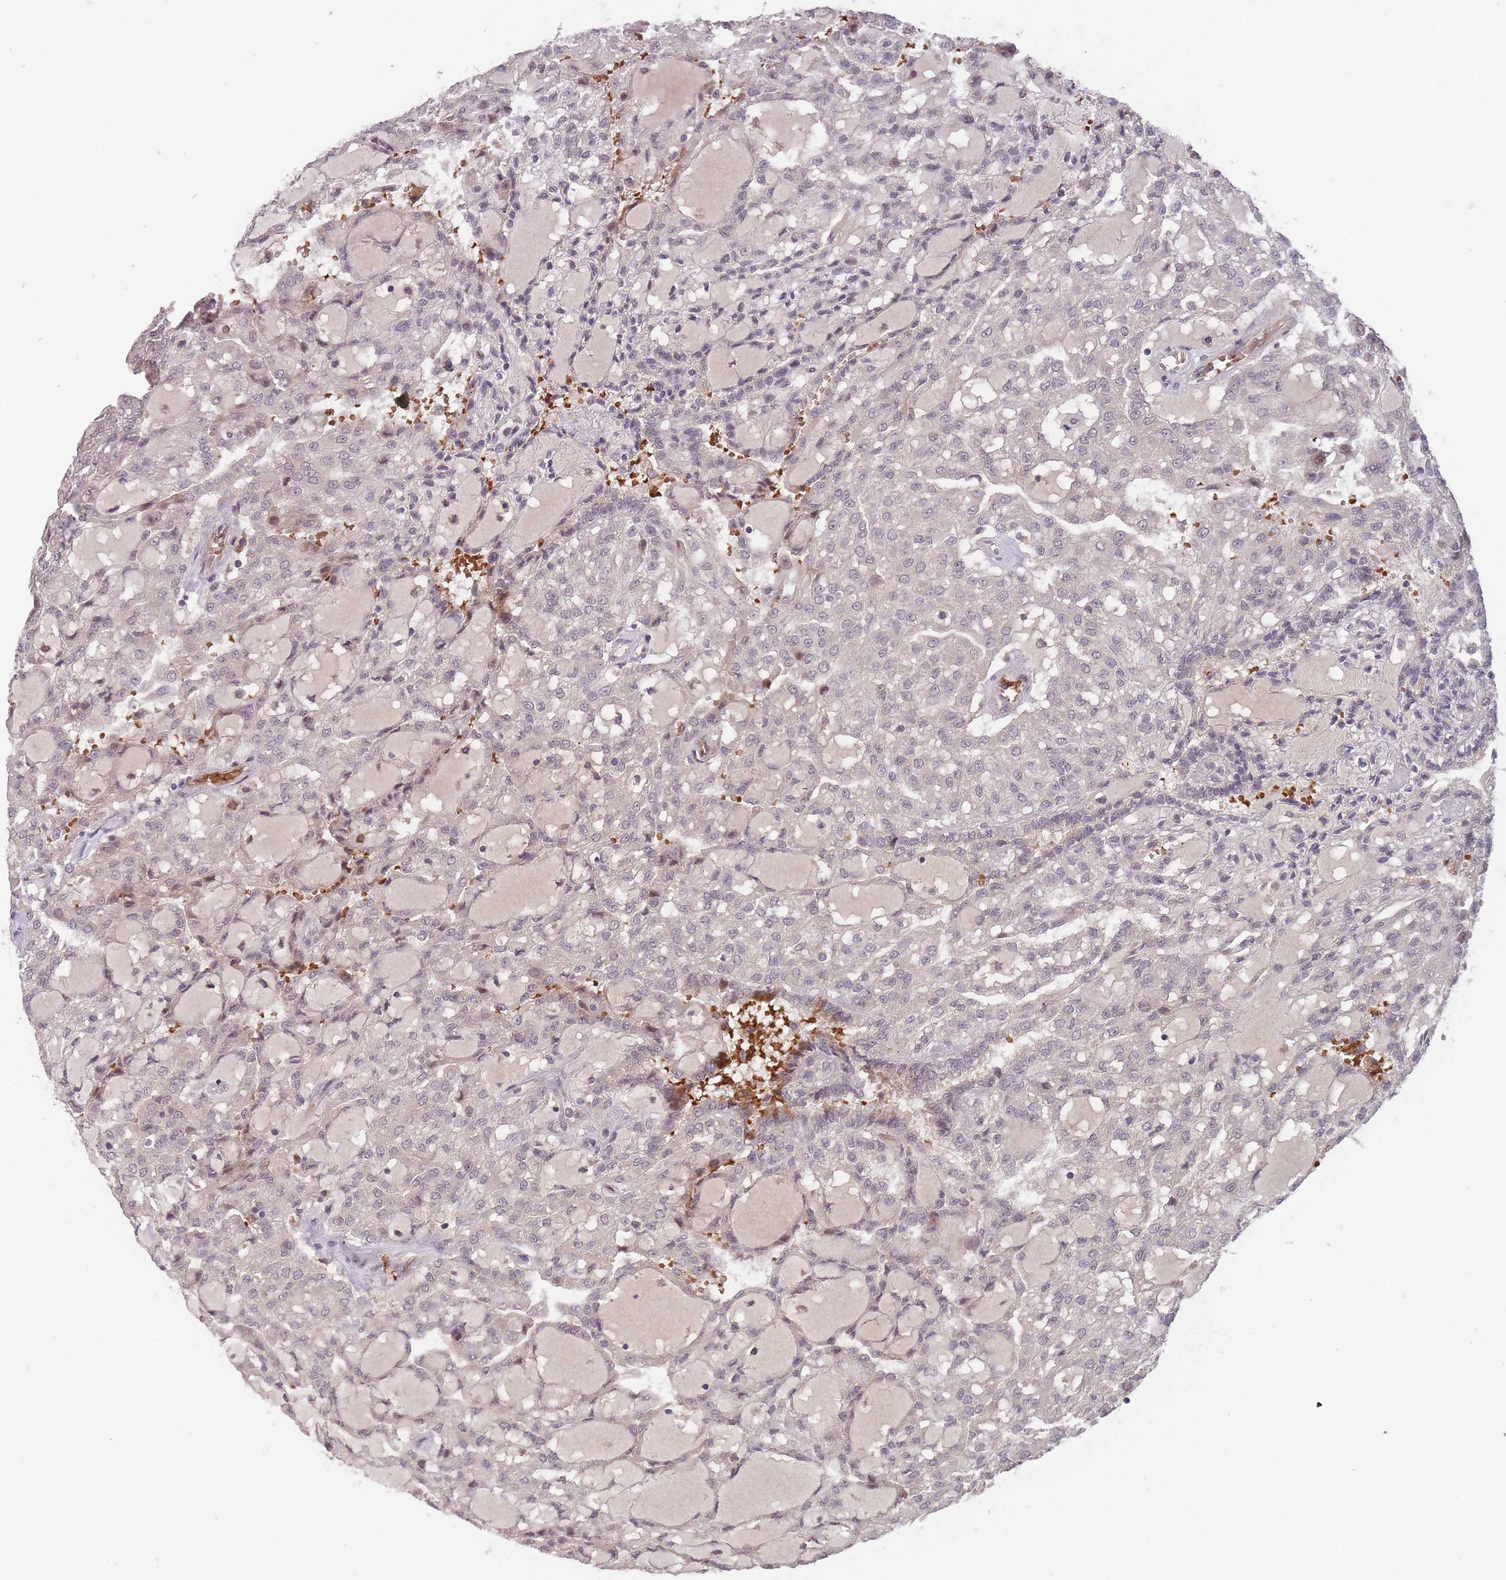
{"staining": {"intensity": "negative", "quantity": "none", "location": "none"}, "tissue": "renal cancer", "cell_type": "Tumor cells", "image_type": "cancer", "snomed": [{"axis": "morphology", "description": "Adenocarcinoma, NOS"}, {"axis": "topography", "description": "Kidney"}], "caption": "Human renal cancer (adenocarcinoma) stained for a protein using immunohistochemistry shows no positivity in tumor cells.", "gene": "SECTM1", "patient": {"sex": "male", "age": 63}}